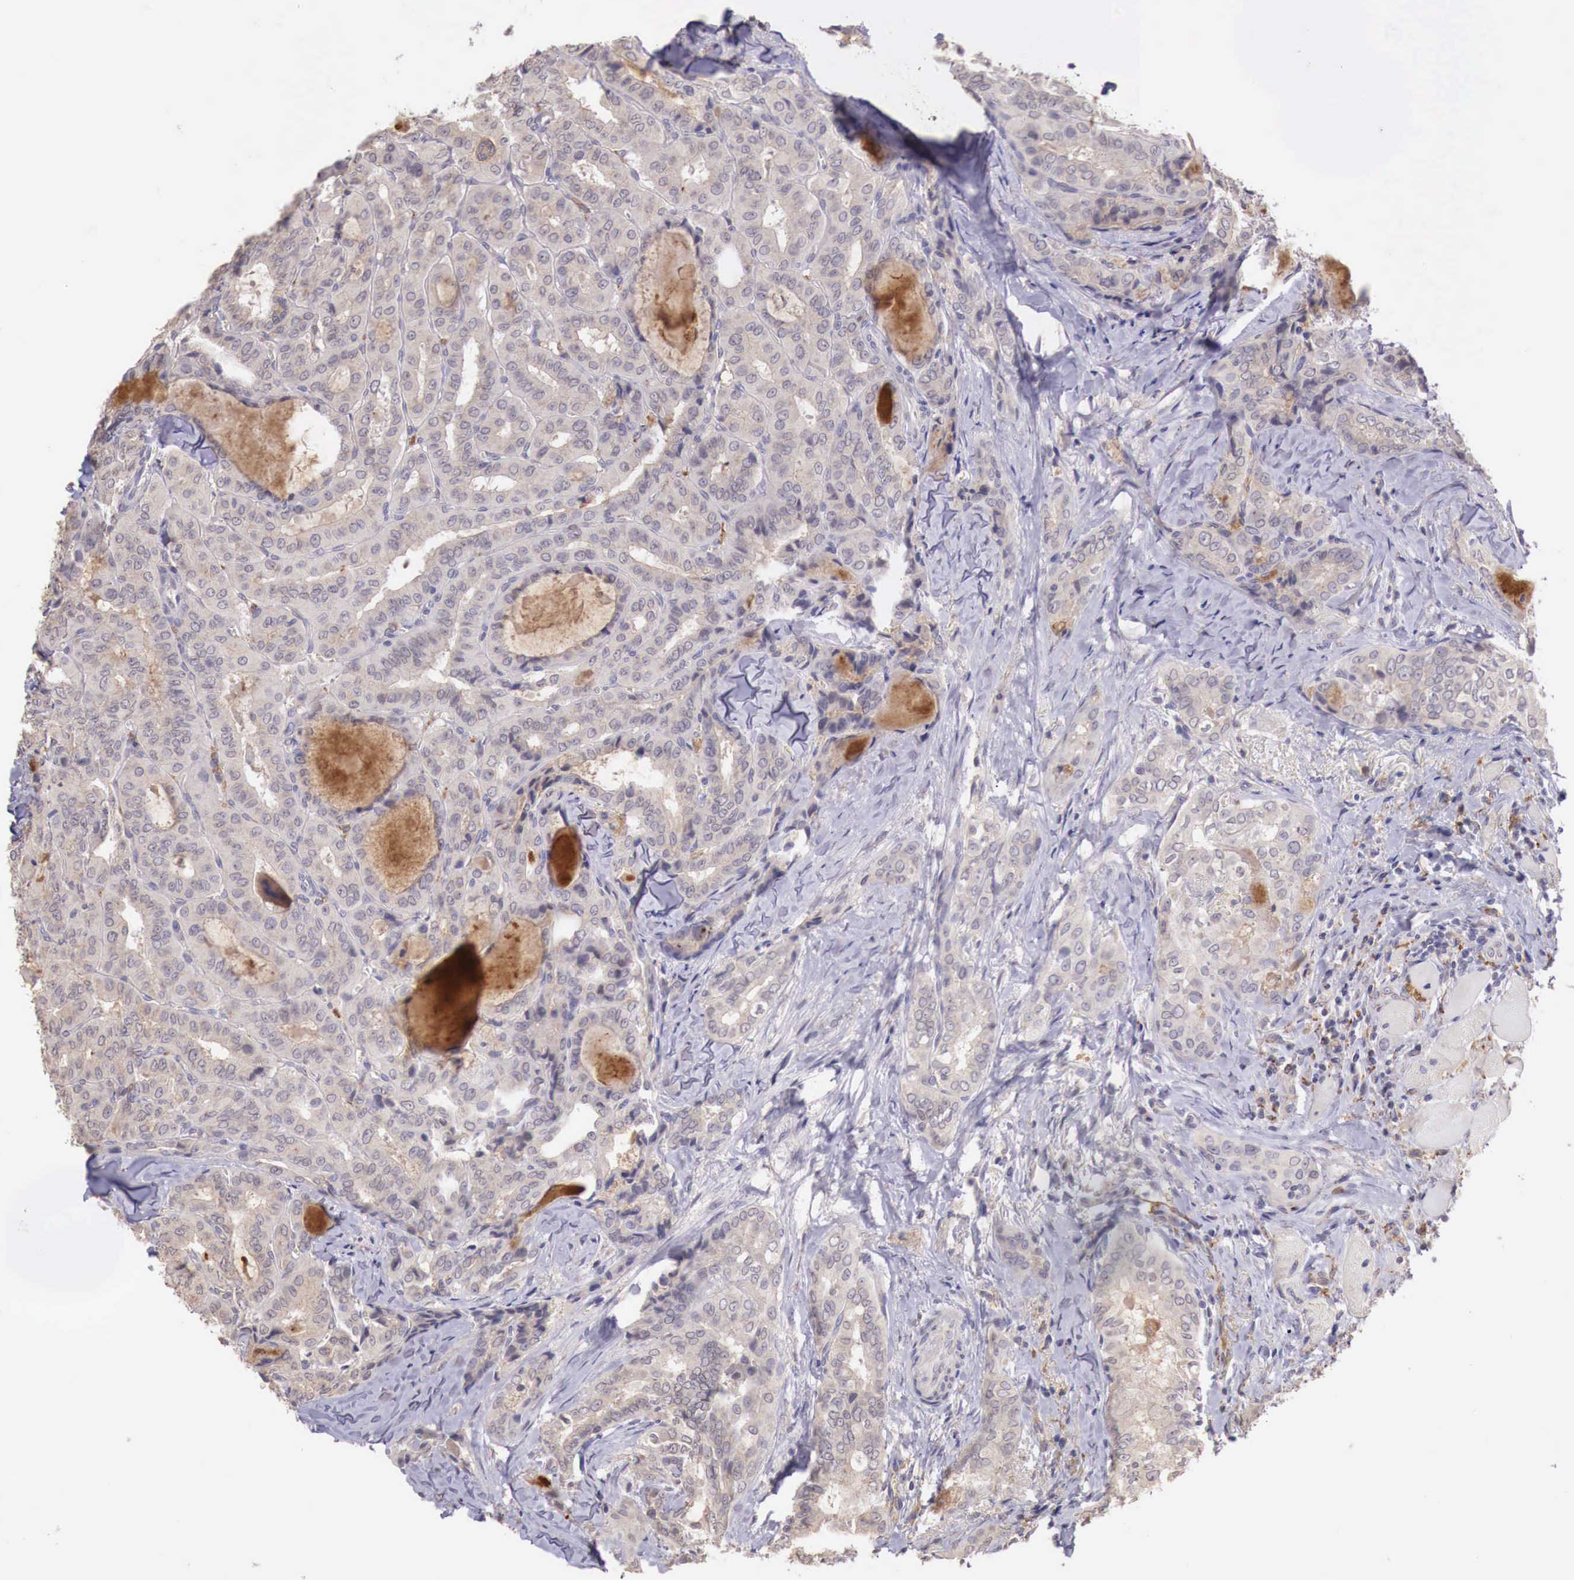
{"staining": {"intensity": "weak", "quantity": "25%-75%", "location": "cytoplasmic/membranous"}, "tissue": "thyroid cancer", "cell_type": "Tumor cells", "image_type": "cancer", "snomed": [{"axis": "morphology", "description": "Papillary adenocarcinoma, NOS"}, {"axis": "topography", "description": "Thyroid gland"}], "caption": "High-magnification brightfield microscopy of papillary adenocarcinoma (thyroid) stained with DAB (brown) and counterstained with hematoxylin (blue). tumor cells exhibit weak cytoplasmic/membranous positivity is seen in about25%-75% of cells.", "gene": "CHRDL1", "patient": {"sex": "female", "age": 71}}